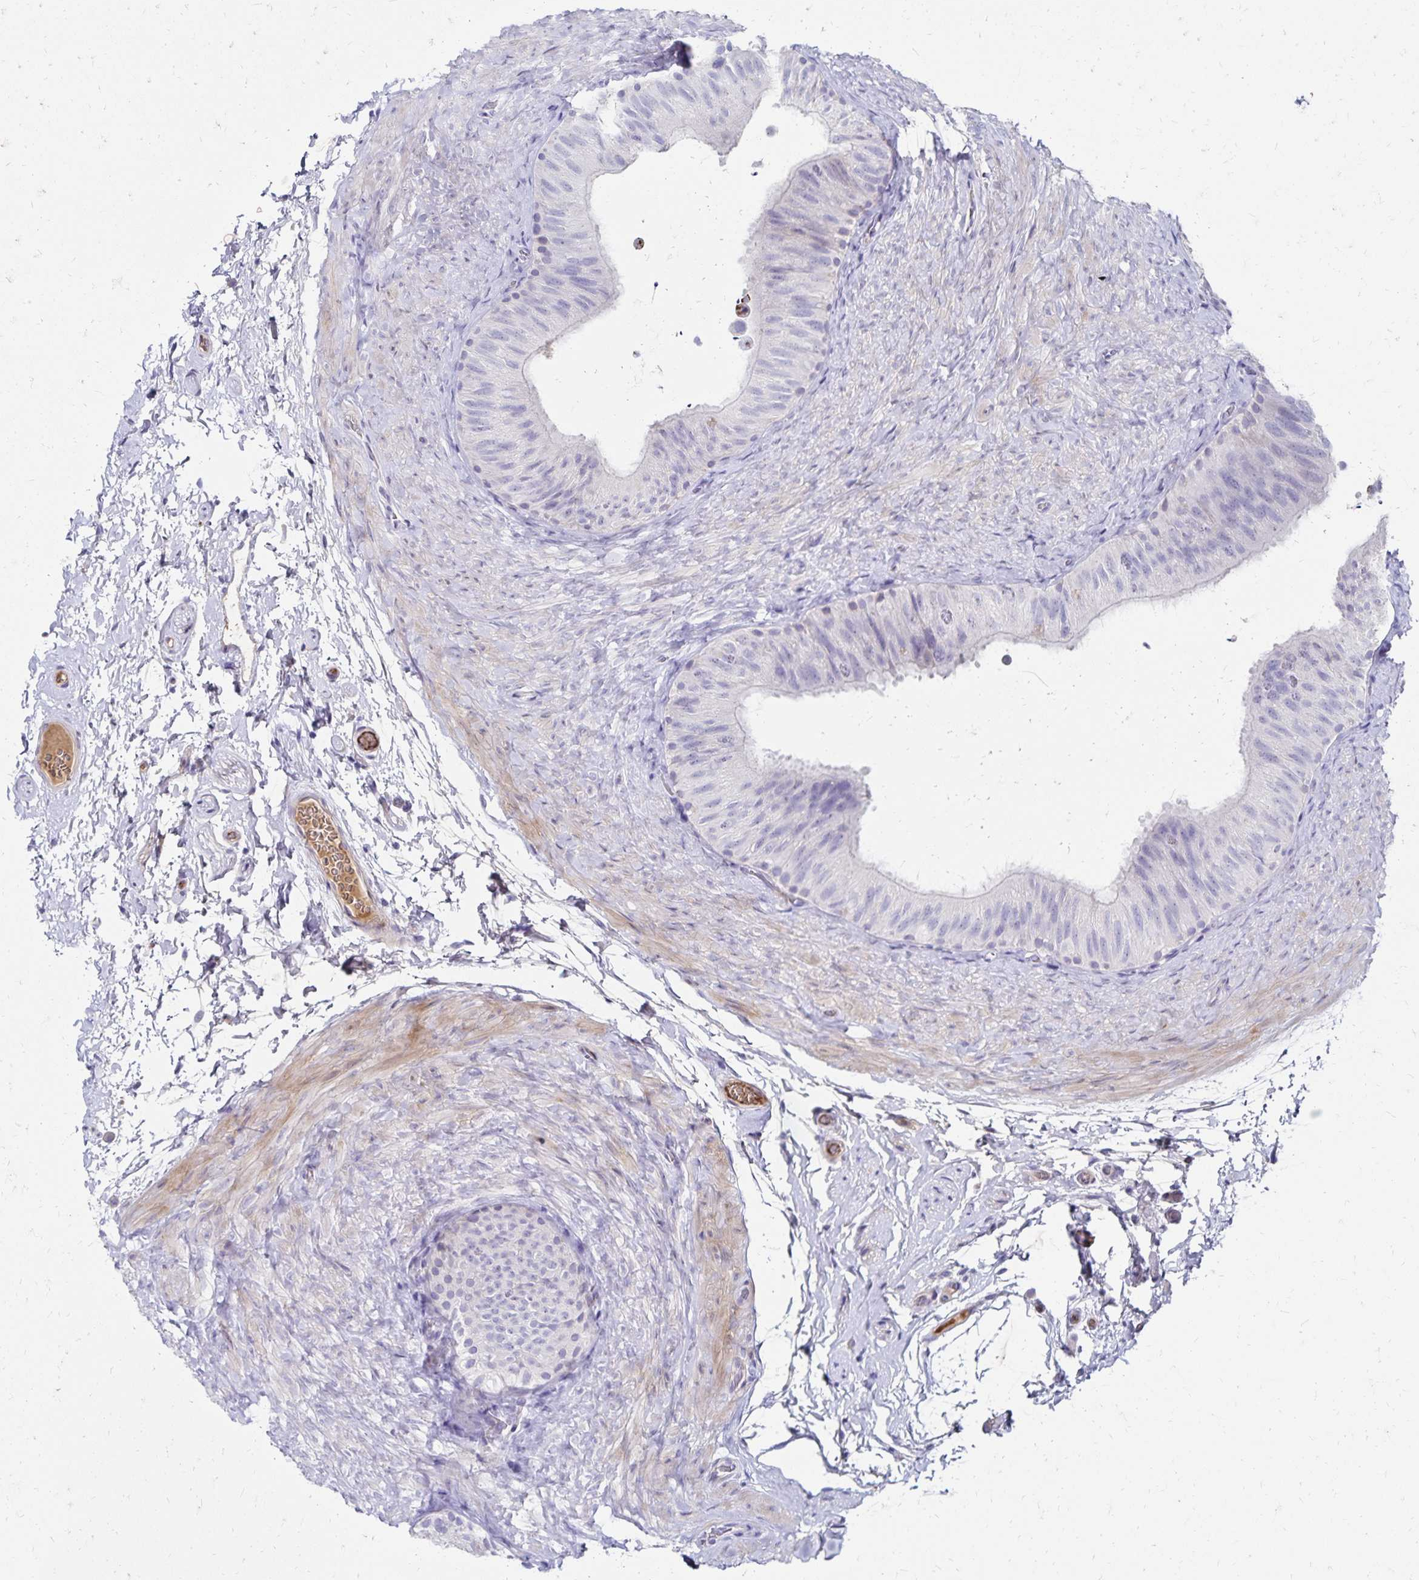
{"staining": {"intensity": "negative", "quantity": "none", "location": "none"}, "tissue": "epididymis", "cell_type": "Glandular cells", "image_type": "normal", "snomed": [{"axis": "morphology", "description": "Normal tissue, NOS"}, {"axis": "topography", "description": "Epididymis, spermatic cord, NOS"}, {"axis": "topography", "description": "Epididymis"}], "caption": "Immunohistochemical staining of benign epididymis exhibits no significant expression in glandular cells.", "gene": "NECAP1", "patient": {"sex": "male", "age": 31}}